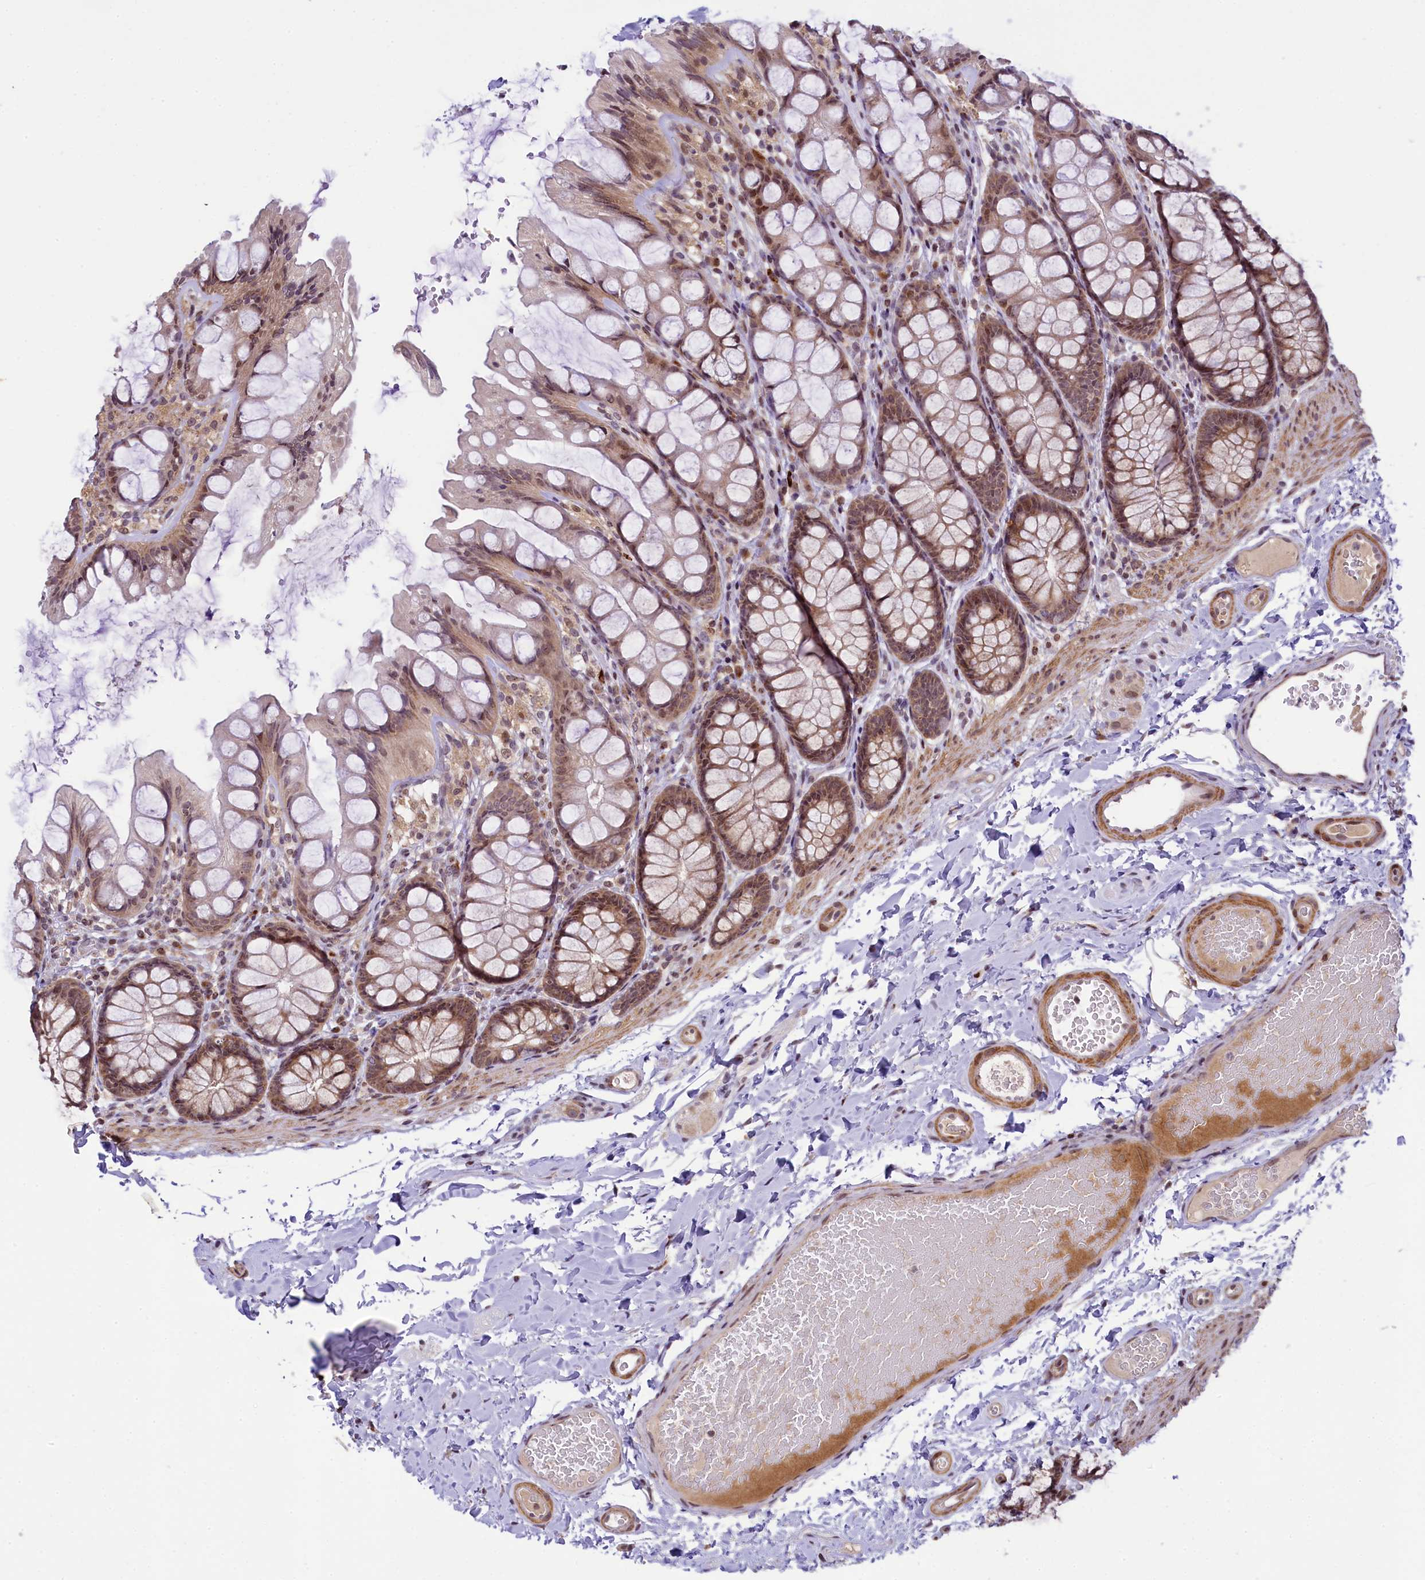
{"staining": {"intensity": "weak", "quantity": "25%-75%", "location": "cytoplasmic/membranous"}, "tissue": "colon", "cell_type": "Endothelial cells", "image_type": "normal", "snomed": [{"axis": "morphology", "description": "Normal tissue, NOS"}, {"axis": "topography", "description": "Colon"}], "caption": "The immunohistochemical stain labels weak cytoplasmic/membranous expression in endothelial cells of unremarkable colon. The protein of interest is stained brown, and the nuclei are stained in blue (DAB (3,3'-diaminobenzidine) IHC with brightfield microscopy, high magnification).", "gene": "RBBP8", "patient": {"sex": "male", "age": 47}}